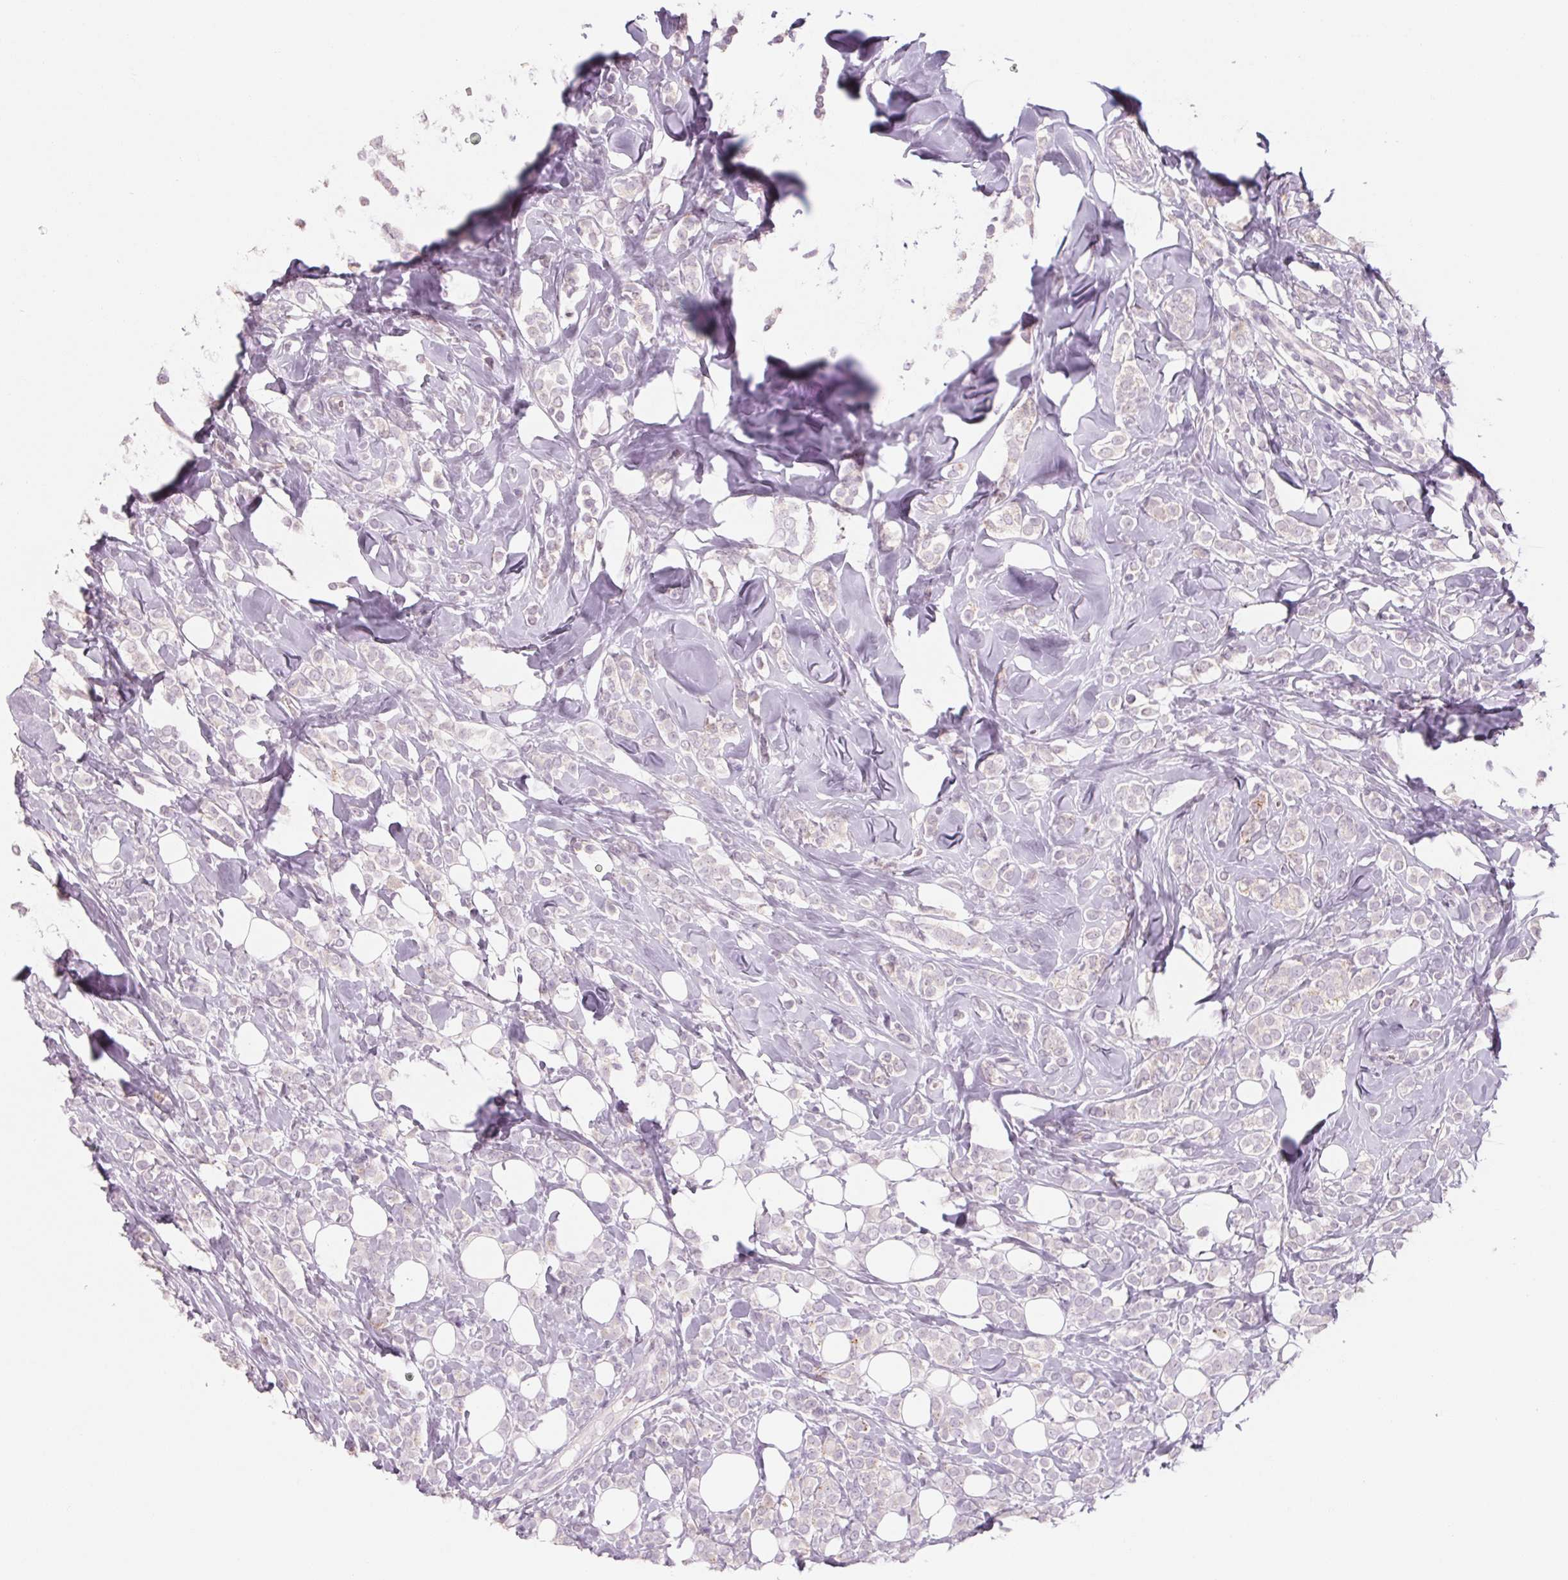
{"staining": {"intensity": "negative", "quantity": "none", "location": "none"}, "tissue": "breast cancer", "cell_type": "Tumor cells", "image_type": "cancer", "snomed": [{"axis": "morphology", "description": "Lobular carcinoma"}, {"axis": "topography", "description": "Breast"}], "caption": "High power microscopy histopathology image of an immunohistochemistry (IHC) micrograph of breast cancer (lobular carcinoma), revealing no significant positivity in tumor cells.", "gene": "POU1F1", "patient": {"sex": "female", "age": 49}}